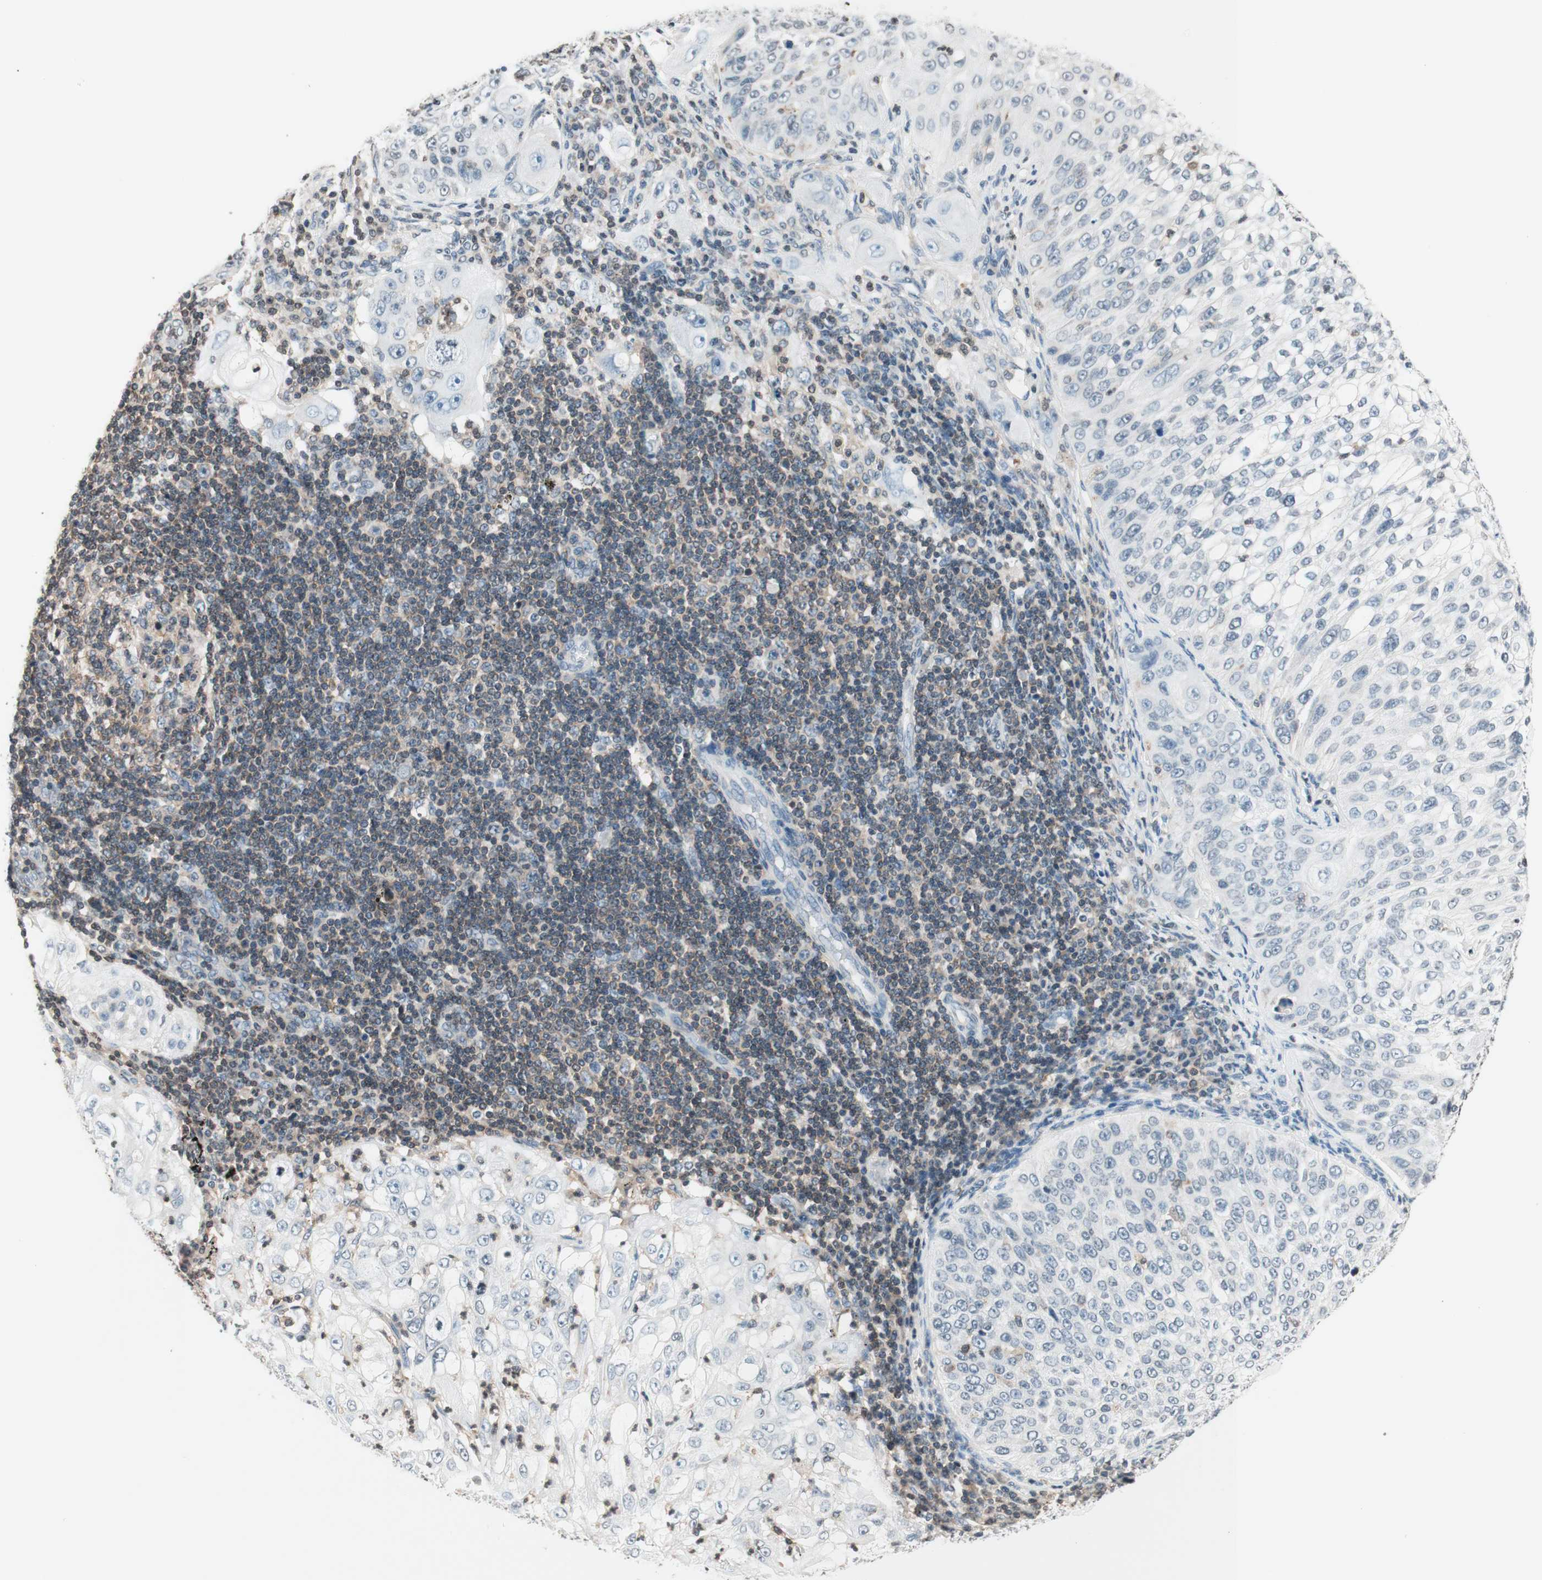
{"staining": {"intensity": "negative", "quantity": "none", "location": "none"}, "tissue": "lung cancer", "cell_type": "Tumor cells", "image_type": "cancer", "snomed": [{"axis": "morphology", "description": "Inflammation, NOS"}, {"axis": "morphology", "description": "Squamous cell carcinoma, NOS"}, {"axis": "topography", "description": "Lymph node"}, {"axis": "topography", "description": "Soft tissue"}, {"axis": "topography", "description": "Lung"}], "caption": "Immunohistochemical staining of human lung cancer exhibits no significant expression in tumor cells. (Immunohistochemistry (ihc), brightfield microscopy, high magnification).", "gene": "WIPF1", "patient": {"sex": "male", "age": 66}}